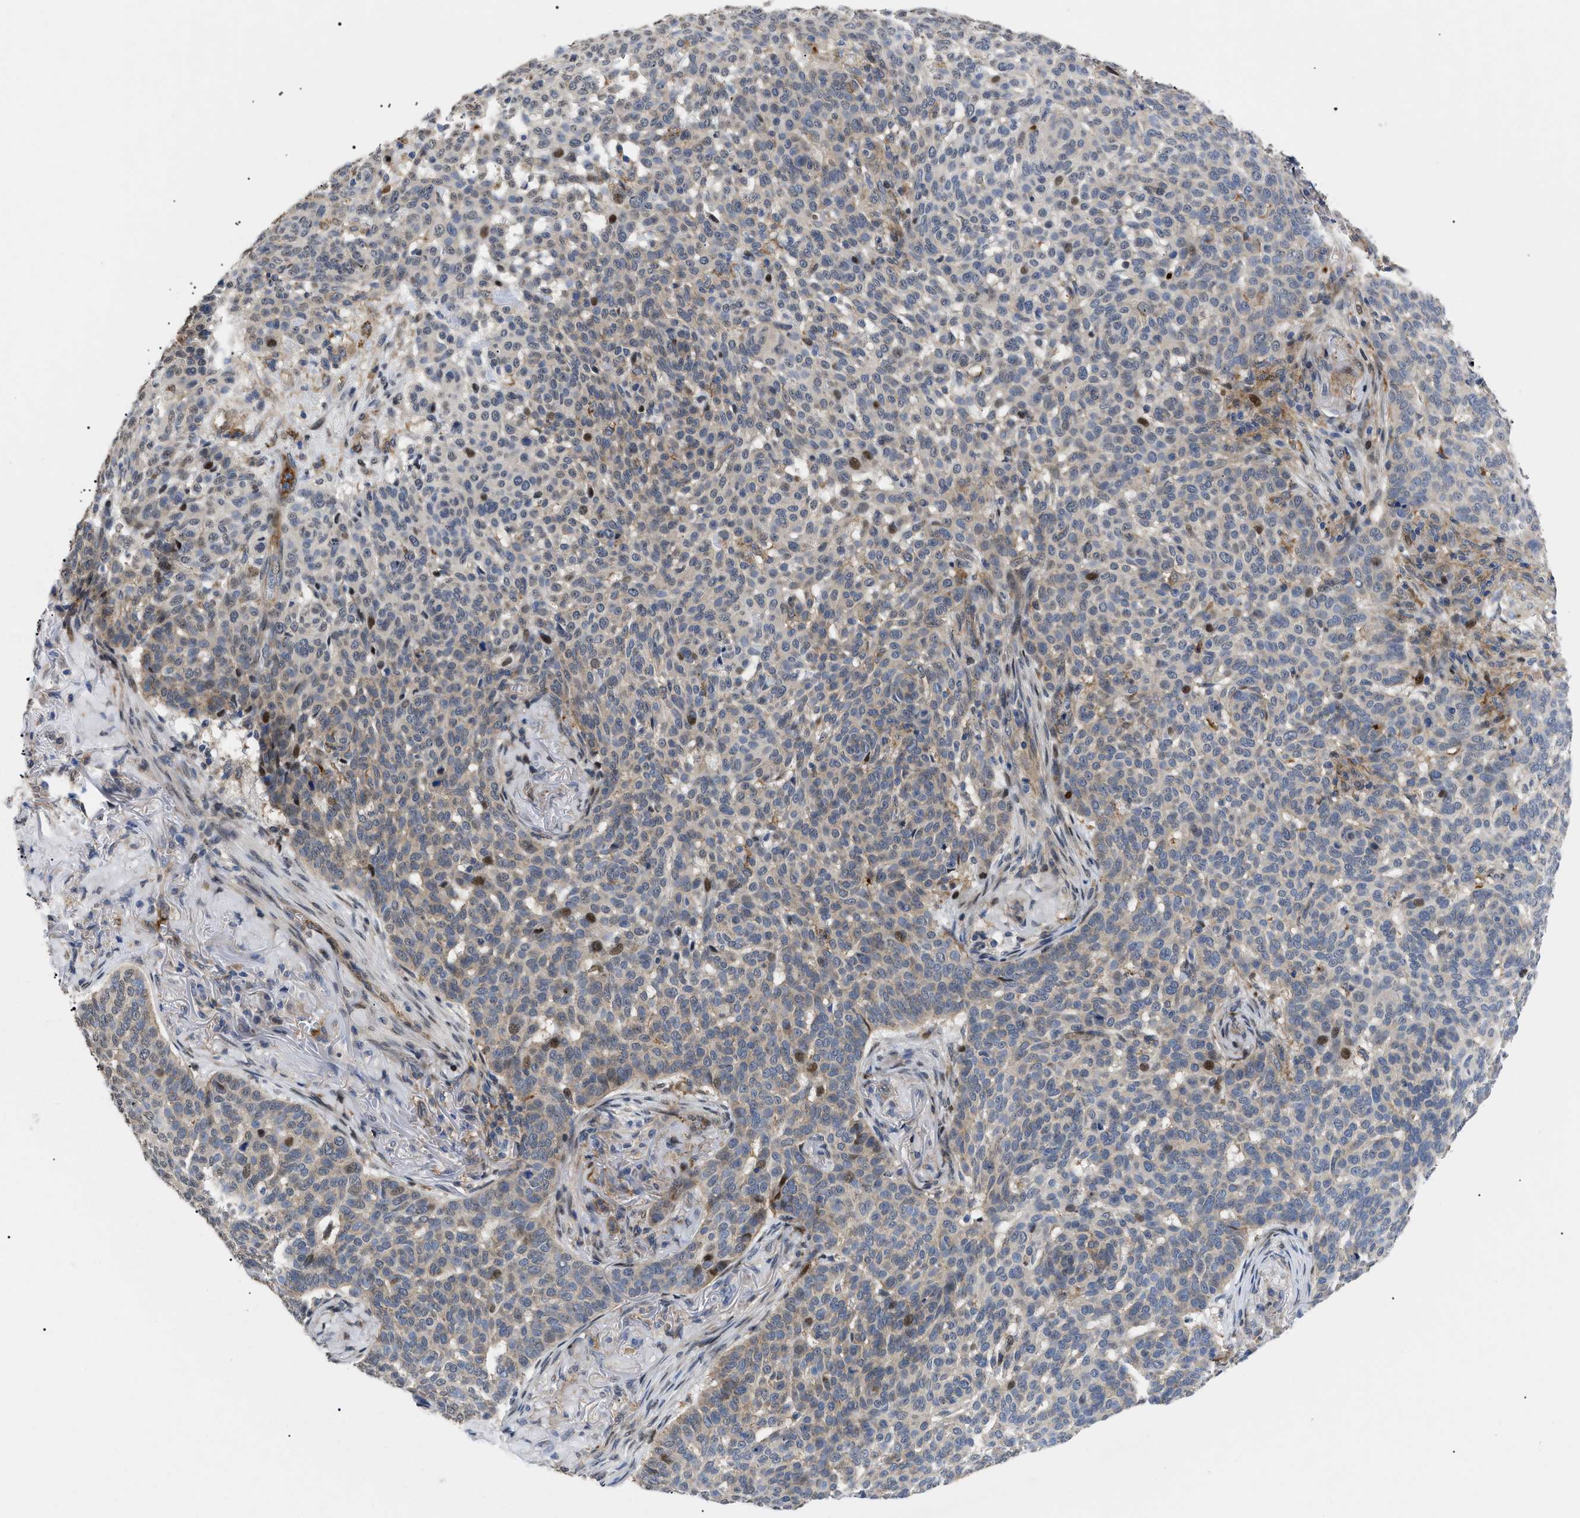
{"staining": {"intensity": "weak", "quantity": "25%-75%", "location": "cytoplasmic/membranous"}, "tissue": "skin cancer", "cell_type": "Tumor cells", "image_type": "cancer", "snomed": [{"axis": "morphology", "description": "Basal cell carcinoma"}, {"axis": "topography", "description": "Skin"}], "caption": "DAB immunohistochemical staining of basal cell carcinoma (skin) displays weak cytoplasmic/membranous protein staining in approximately 25%-75% of tumor cells. (DAB = brown stain, brightfield microscopy at high magnification).", "gene": "SFXN5", "patient": {"sex": "male", "age": 85}}